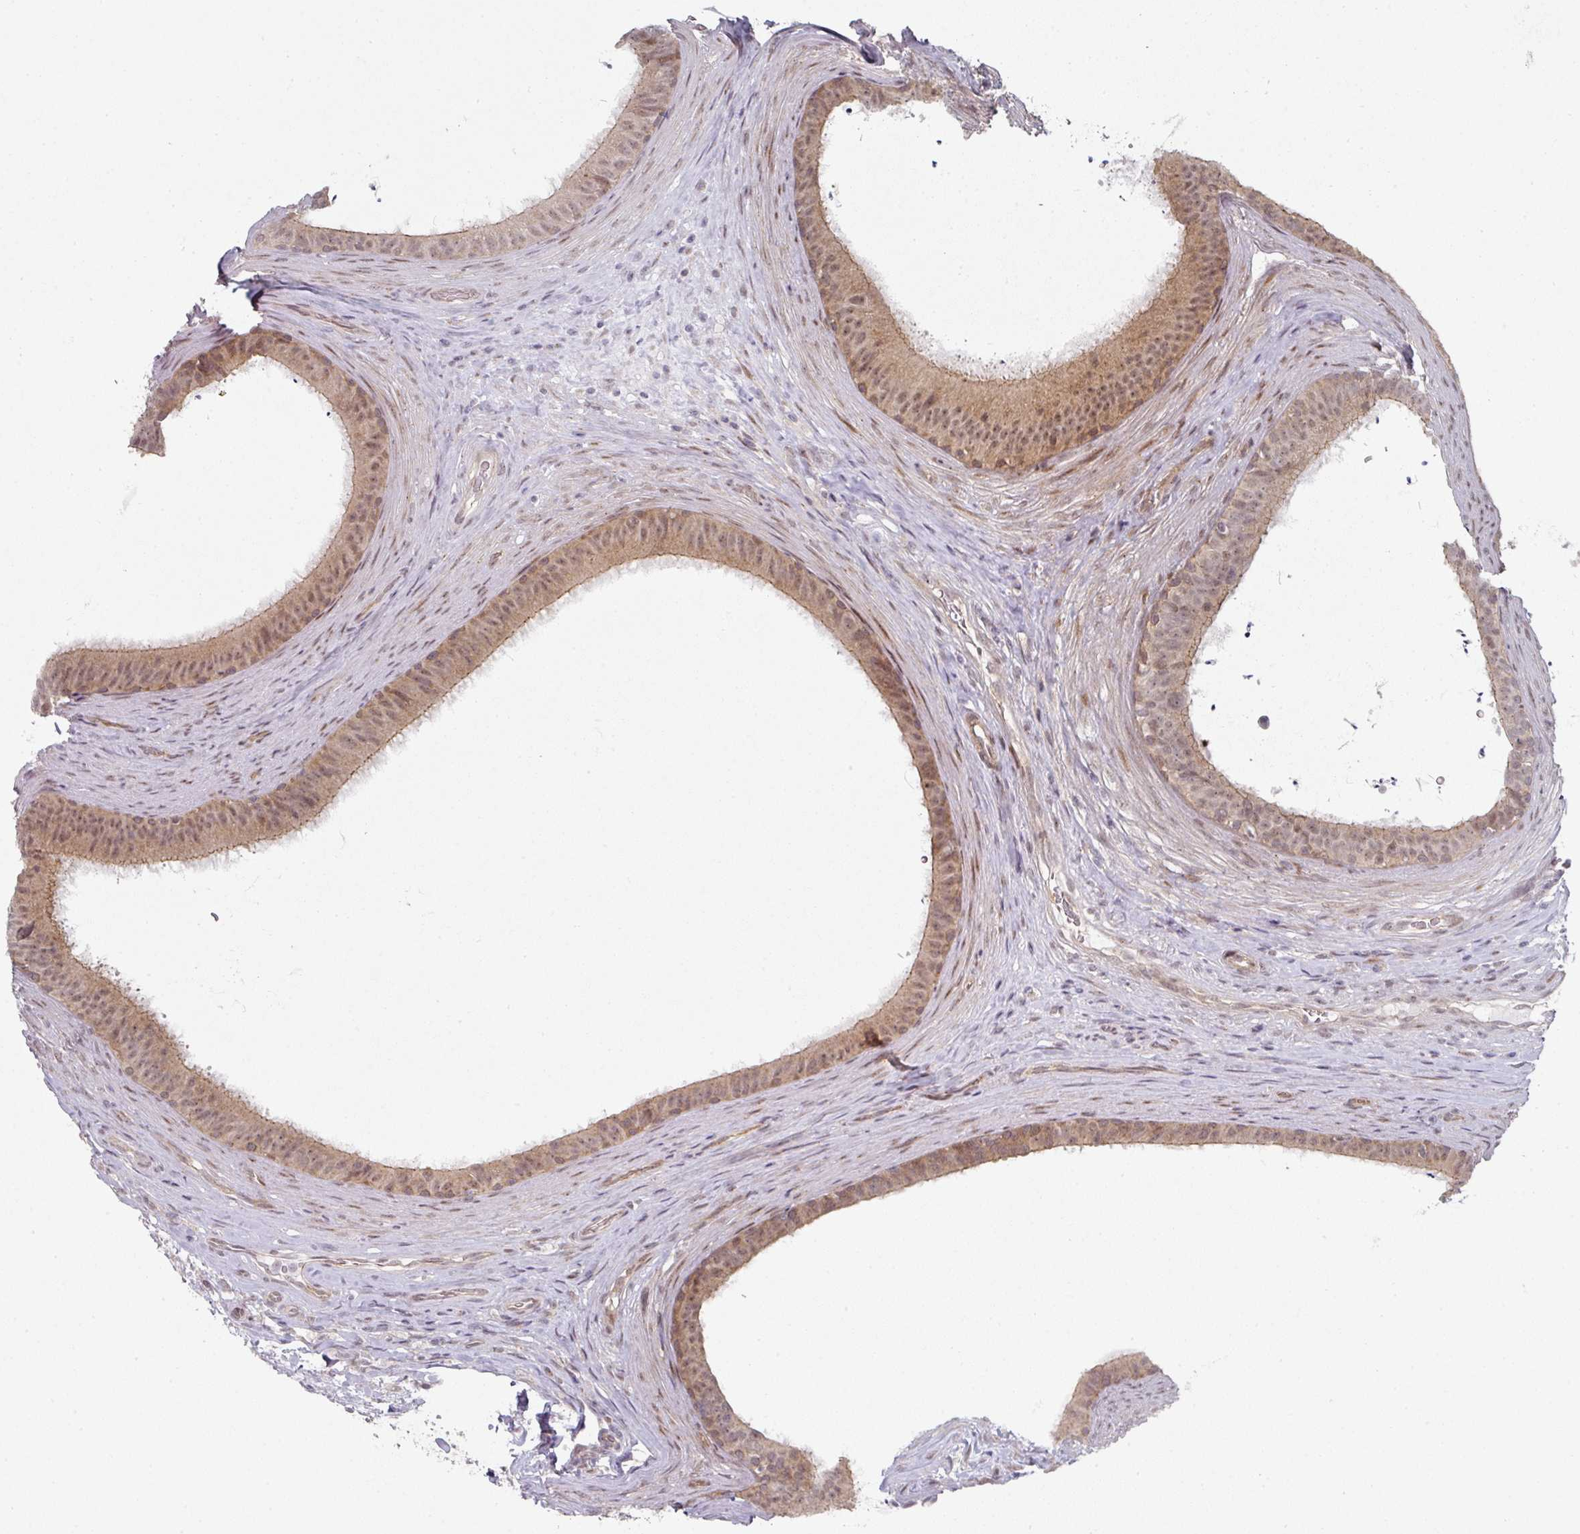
{"staining": {"intensity": "weak", "quantity": "25%-75%", "location": "cytoplasmic/membranous,nuclear"}, "tissue": "epididymis", "cell_type": "Glandular cells", "image_type": "normal", "snomed": [{"axis": "morphology", "description": "Normal tissue, NOS"}, {"axis": "topography", "description": "Testis"}, {"axis": "topography", "description": "Epididymis"}], "caption": "Weak cytoplasmic/membranous,nuclear expression is seen in approximately 25%-75% of glandular cells in normal epididymis. The protein of interest is shown in brown color, while the nuclei are stained blue.", "gene": "TMCC1", "patient": {"sex": "male", "age": 41}}